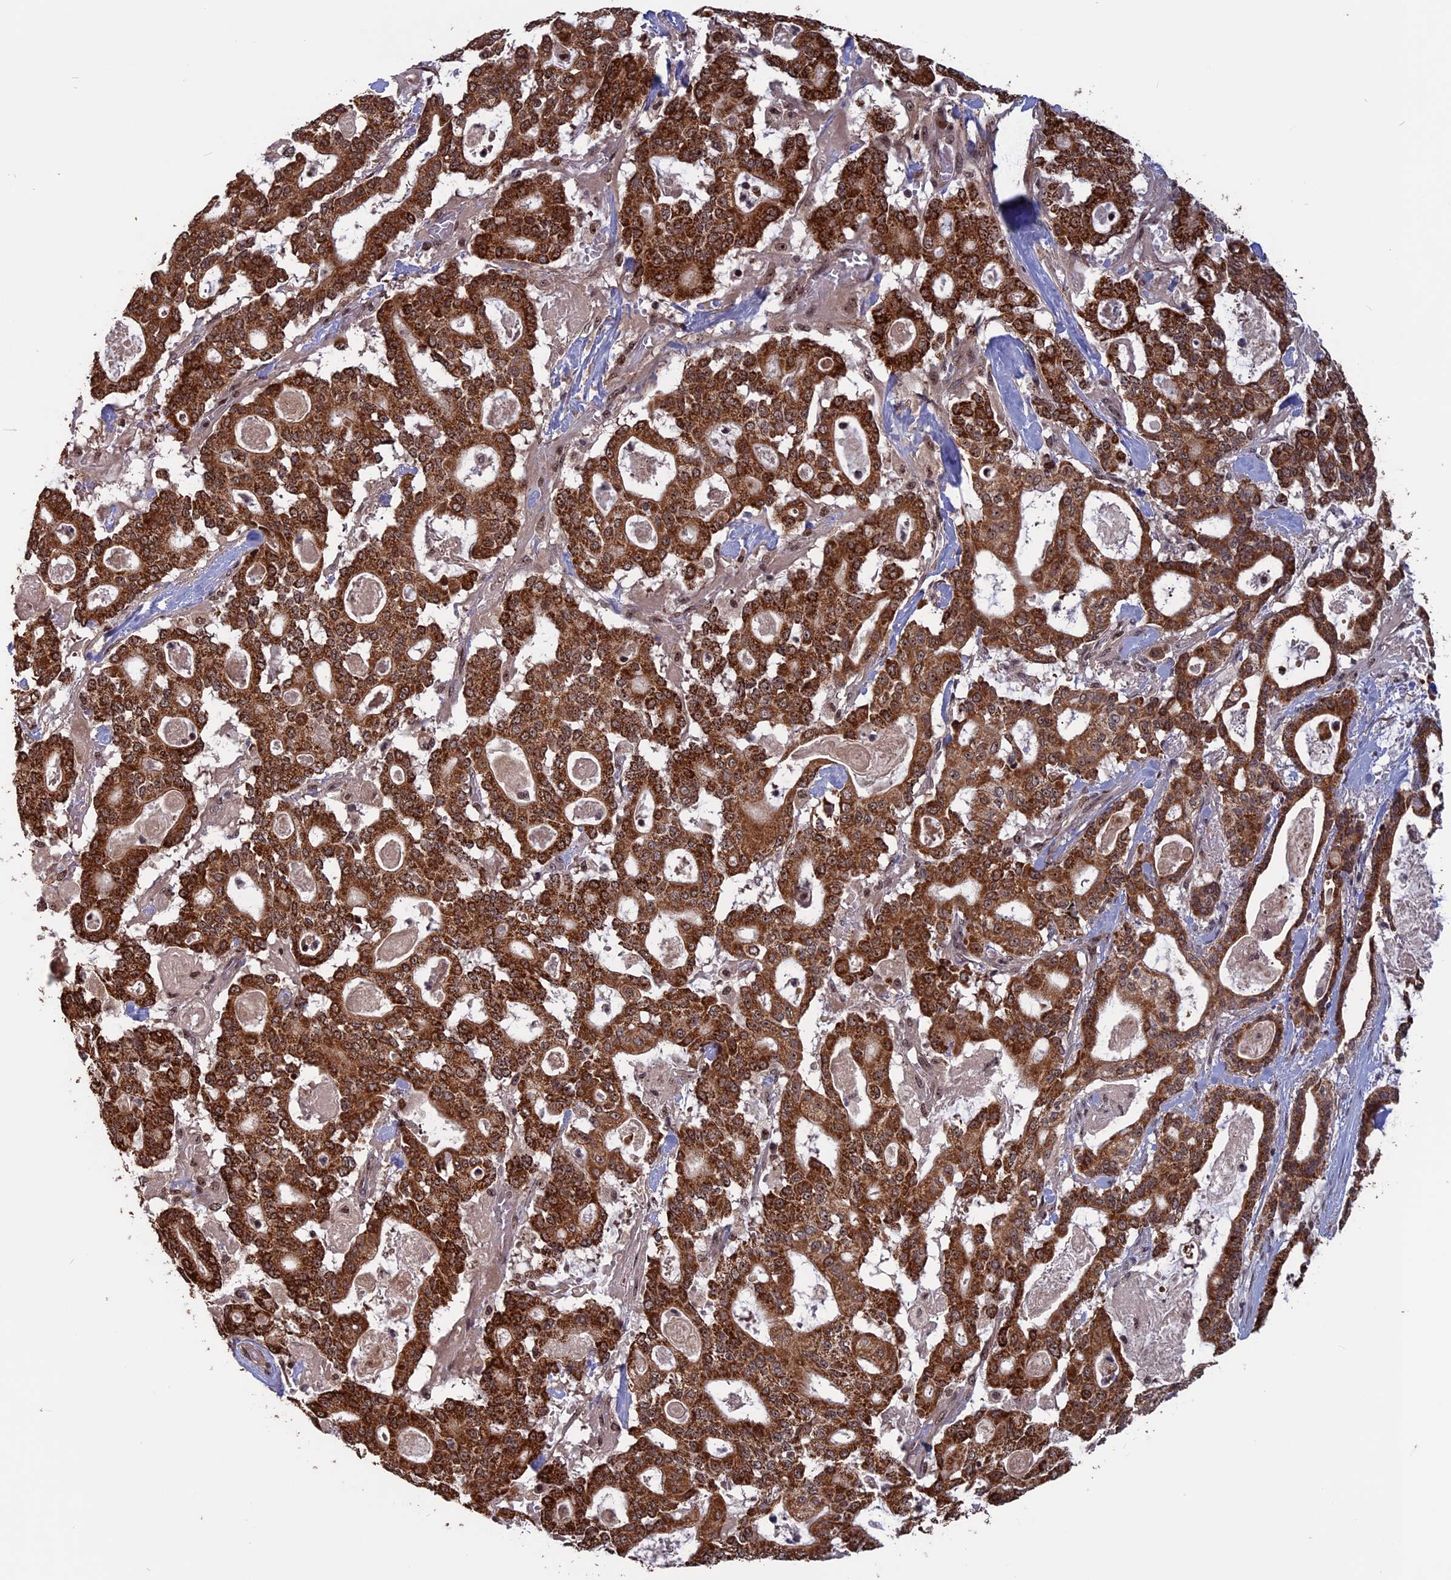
{"staining": {"intensity": "strong", "quantity": ">75%", "location": "cytoplasmic/membranous,nuclear"}, "tissue": "pancreatic cancer", "cell_type": "Tumor cells", "image_type": "cancer", "snomed": [{"axis": "morphology", "description": "Adenocarcinoma, NOS"}, {"axis": "topography", "description": "Pancreas"}], "caption": "Protein expression analysis of adenocarcinoma (pancreatic) reveals strong cytoplasmic/membranous and nuclear expression in approximately >75% of tumor cells.", "gene": "CACTIN", "patient": {"sex": "male", "age": 63}}